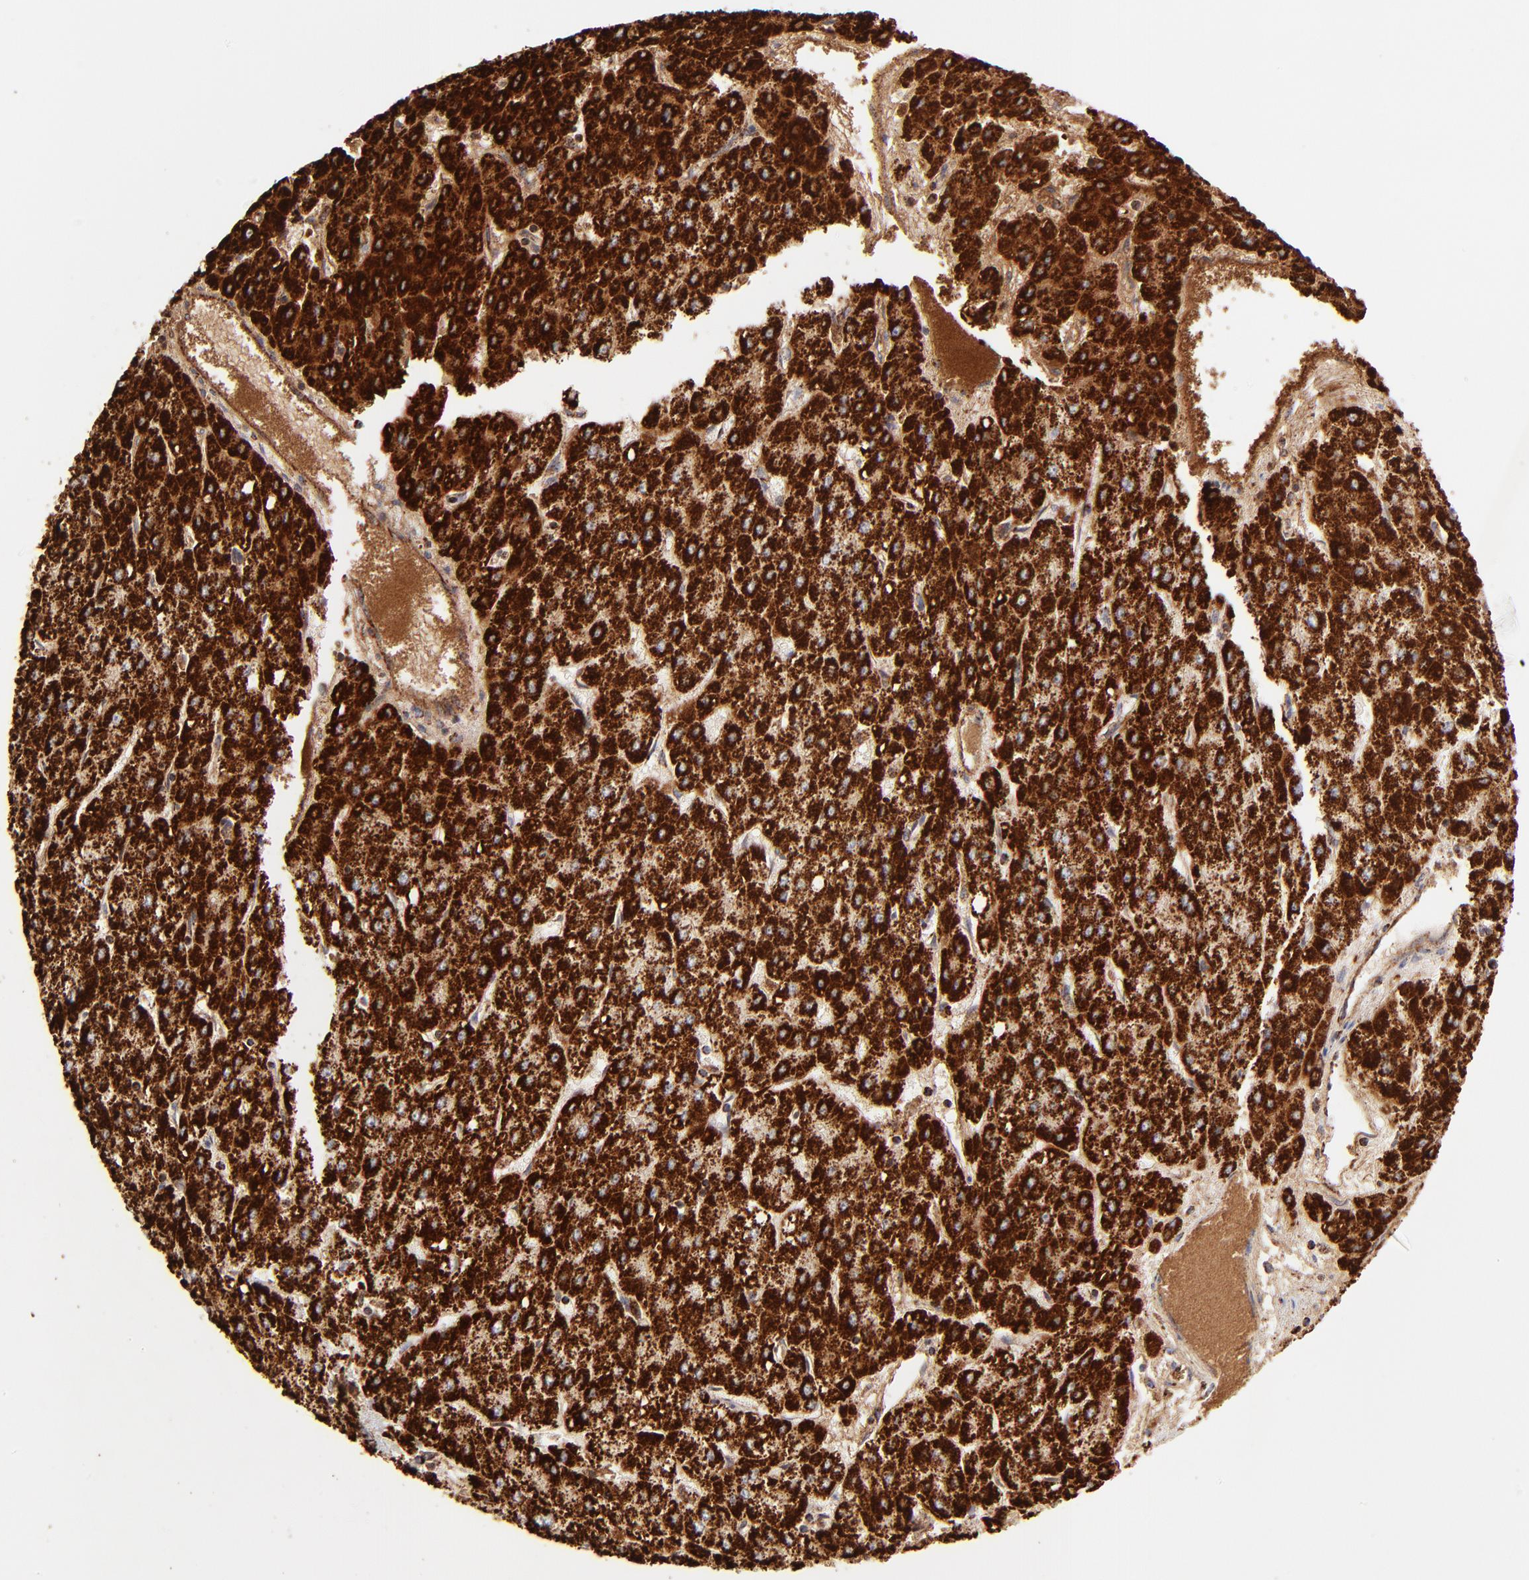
{"staining": {"intensity": "strong", "quantity": ">75%", "location": "cytoplasmic/membranous"}, "tissue": "liver cancer", "cell_type": "Tumor cells", "image_type": "cancer", "snomed": [{"axis": "morphology", "description": "Carcinoma, Hepatocellular, NOS"}, {"axis": "topography", "description": "Liver"}], "caption": "Strong cytoplasmic/membranous positivity for a protein is identified in approximately >75% of tumor cells of liver cancer (hepatocellular carcinoma) using immunohistochemistry.", "gene": "ECH1", "patient": {"sex": "female", "age": 52}}